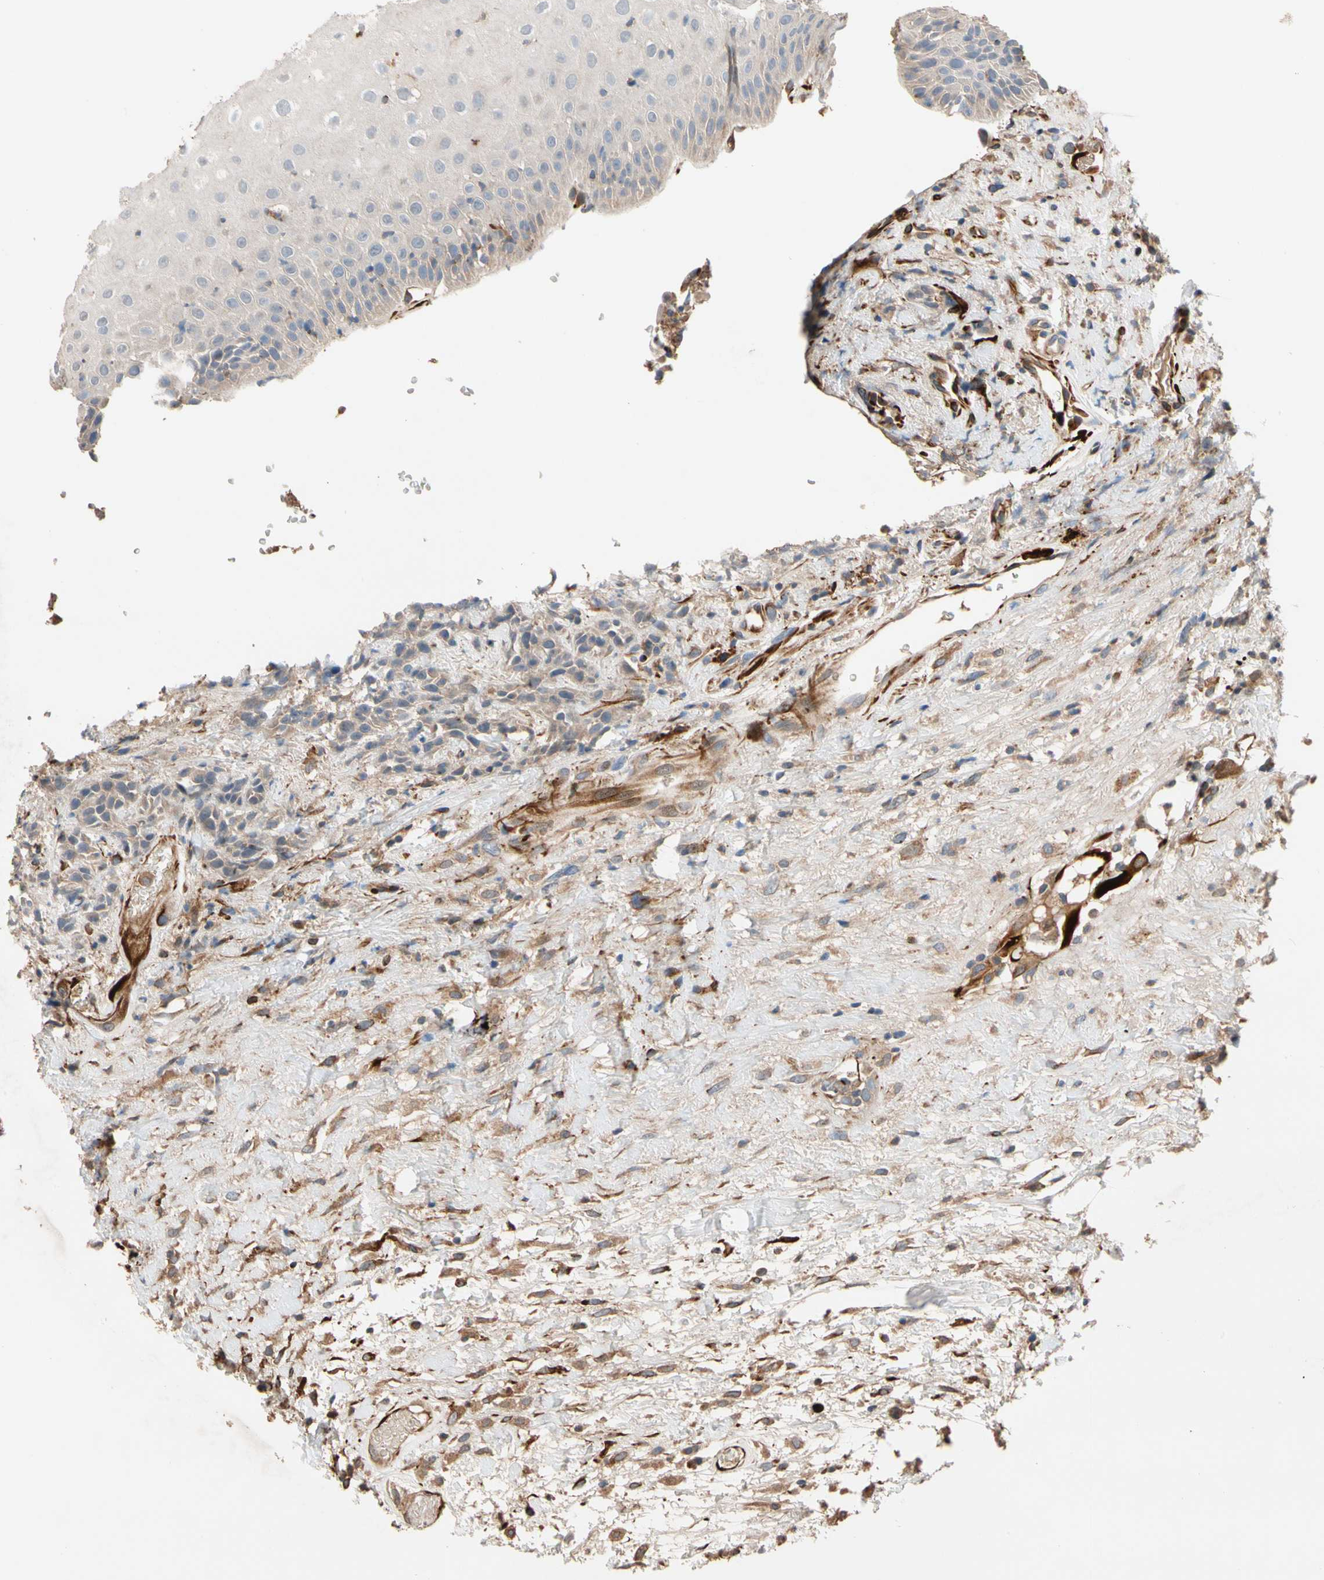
{"staining": {"intensity": "weak", "quantity": ">75%", "location": "cytoplasmic/membranous"}, "tissue": "head and neck cancer", "cell_type": "Tumor cells", "image_type": "cancer", "snomed": [{"axis": "morphology", "description": "Normal tissue, NOS"}, {"axis": "morphology", "description": "Squamous cell carcinoma, NOS"}, {"axis": "topography", "description": "Cartilage tissue"}, {"axis": "topography", "description": "Head-Neck"}], "caption": "Head and neck cancer tissue shows weak cytoplasmic/membranous expression in about >75% of tumor cells, visualized by immunohistochemistry.", "gene": "FGD6", "patient": {"sex": "male", "age": 62}}